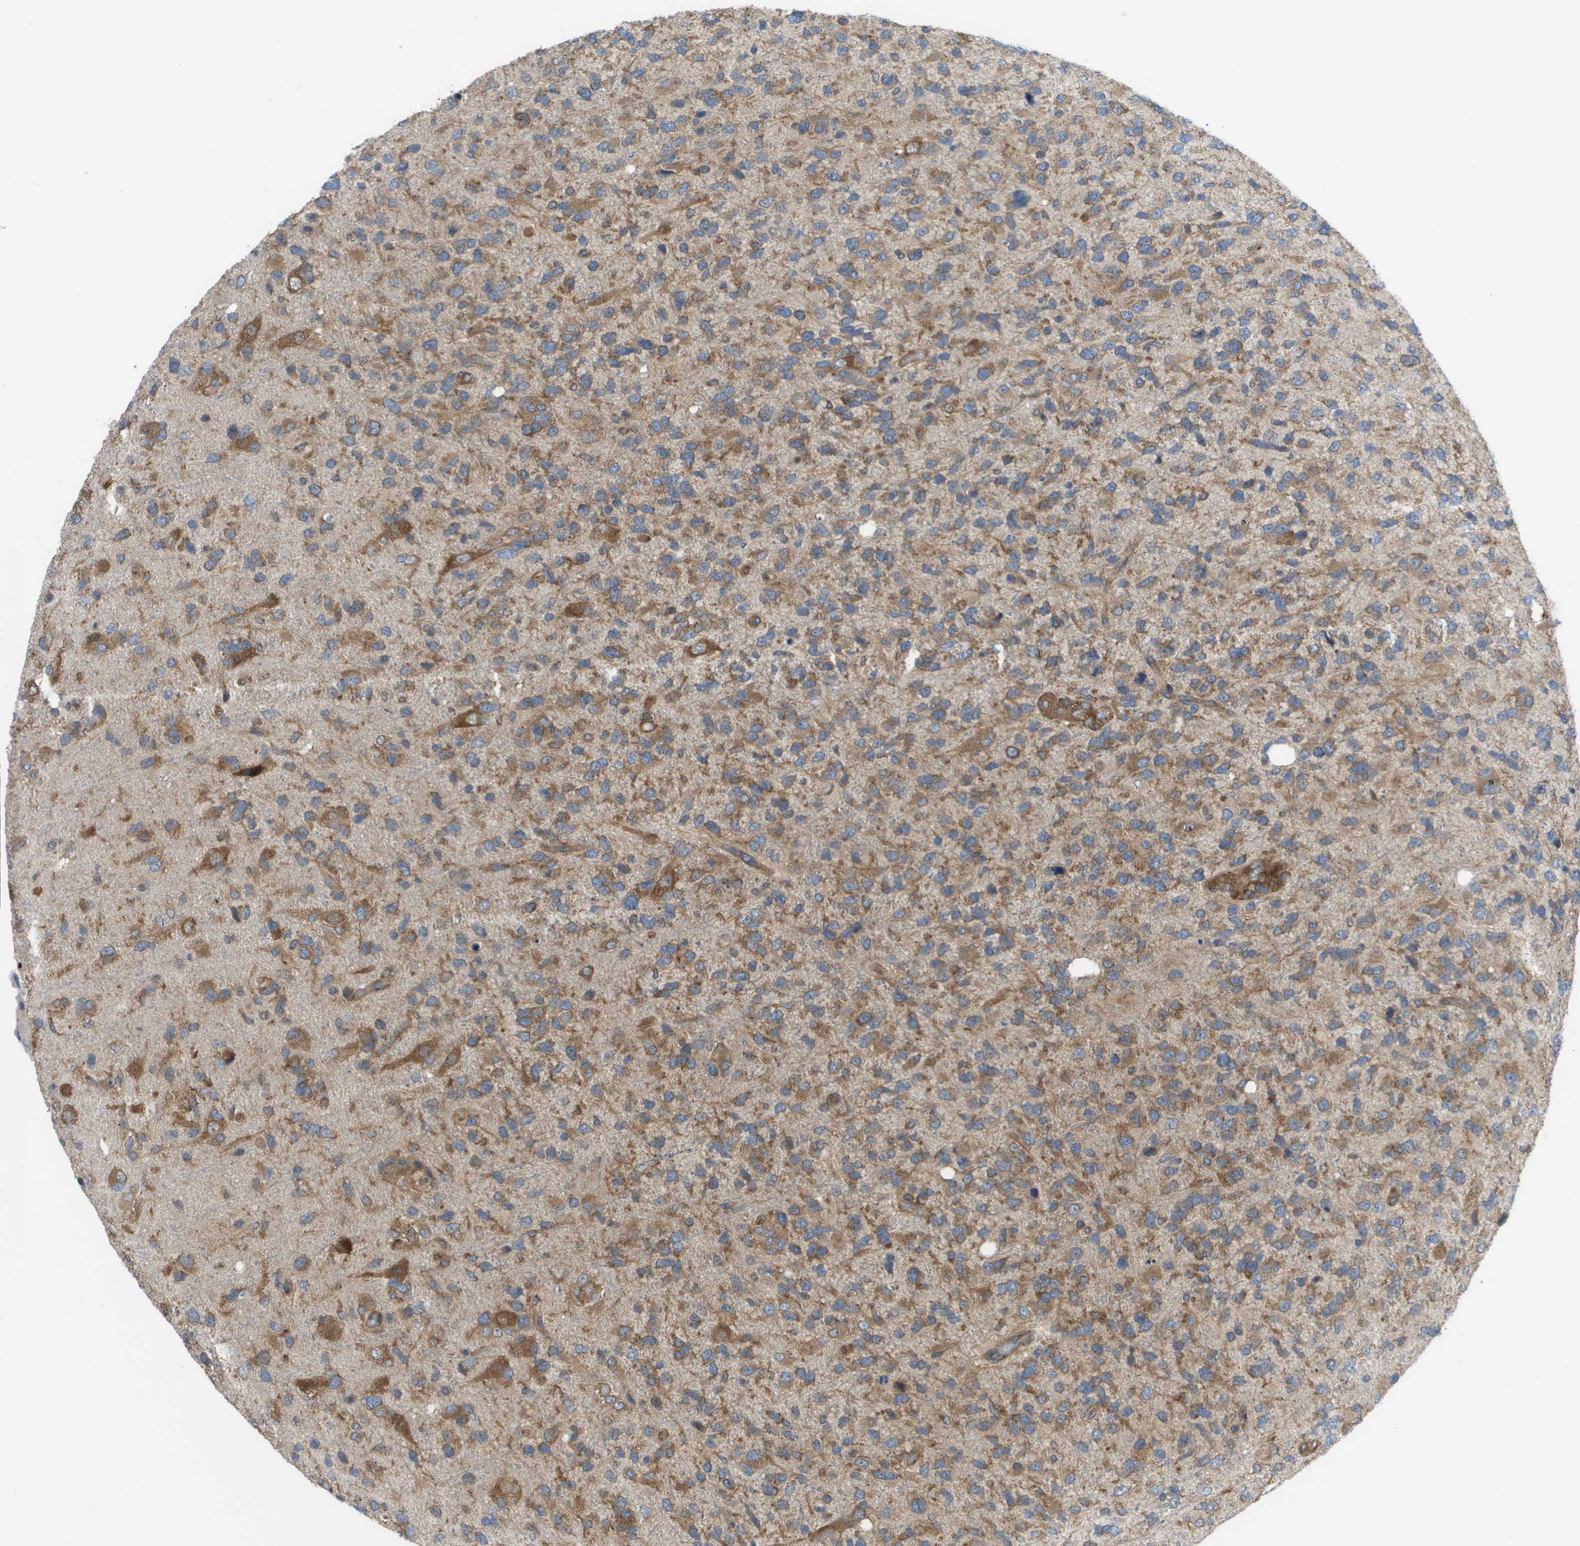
{"staining": {"intensity": "strong", "quantity": ">75%", "location": "cytoplasmic/membranous"}, "tissue": "glioma", "cell_type": "Tumor cells", "image_type": "cancer", "snomed": [{"axis": "morphology", "description": "Glioma, malignant, High grade"}, {"axis": "topography", "description": "Brain"}], "caption": "DAB (3,3'-diaminobenzidine) immunohistochemical staining of human high-grade glioma (malignant) reveals strong cytoplasmic/membranous protein expression in about >75% of tumor cells. The staining was performed using DAB, with brown indicating positive protein expression. Nuclei are stained blue with hematoxylin.", "gene": "EIF4G2", "patient": {"sex": "female", "age": 58}}